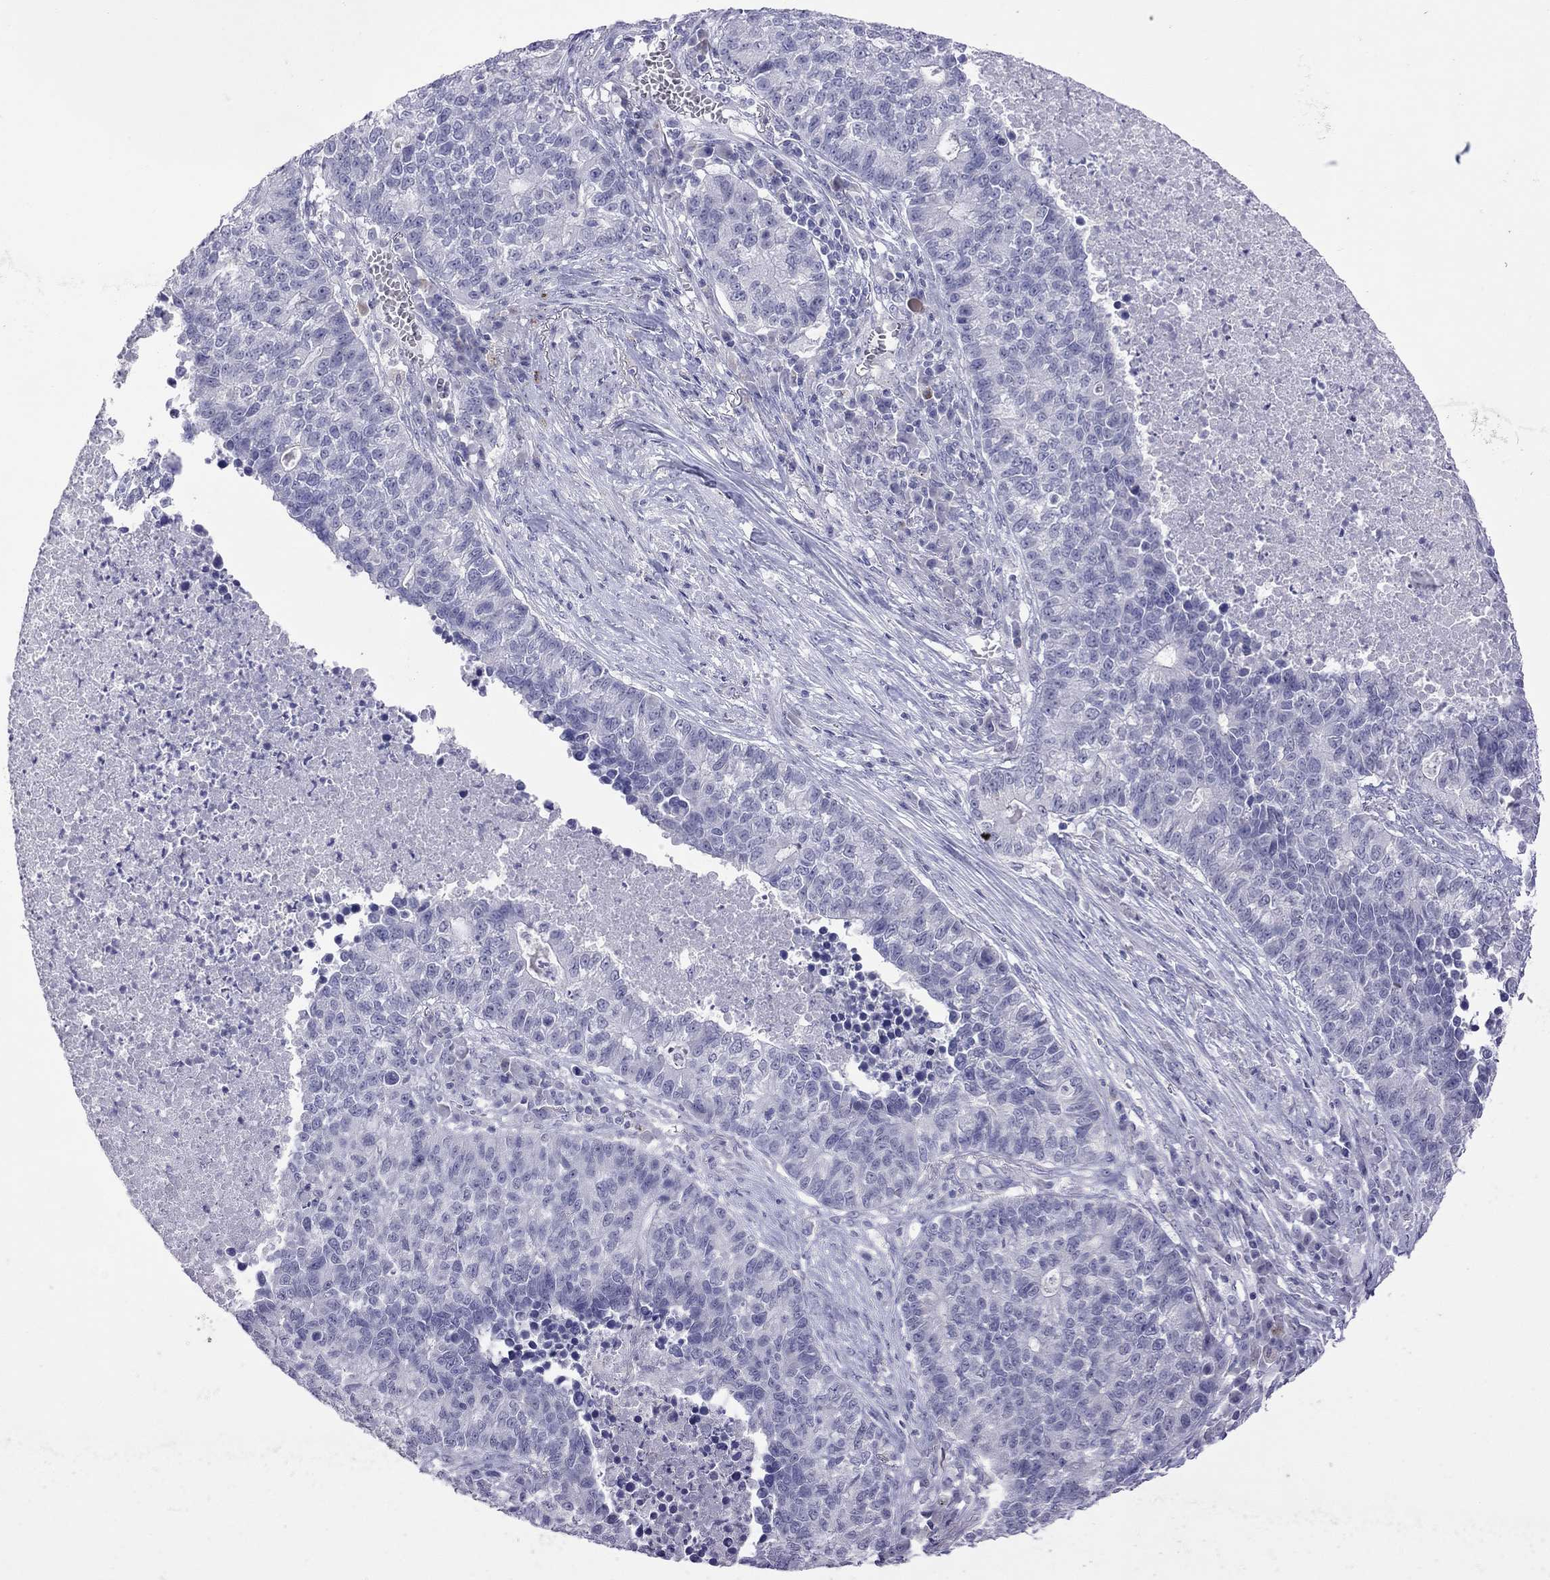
{"staining": {"intensity": "negative", "quantity": "none", "location": "none"}, "tissue": "lung cancer", "cell_type": "Tumor cells", "image_type": "cancer", "snomed": [{"axis": "morphology", "description": "Adenocarcinoma, NOS"}, {"axis": "topography", "description": "Lung"}], "caption": "This image is of adenocarcinoma (lung) stained with IHC to label a protein in brown with the nuclei are counter-stained blue. There is no expression in tumor cells.", "gene": "SLAMF1", "patient": {"sex": "male", "age": 57}}